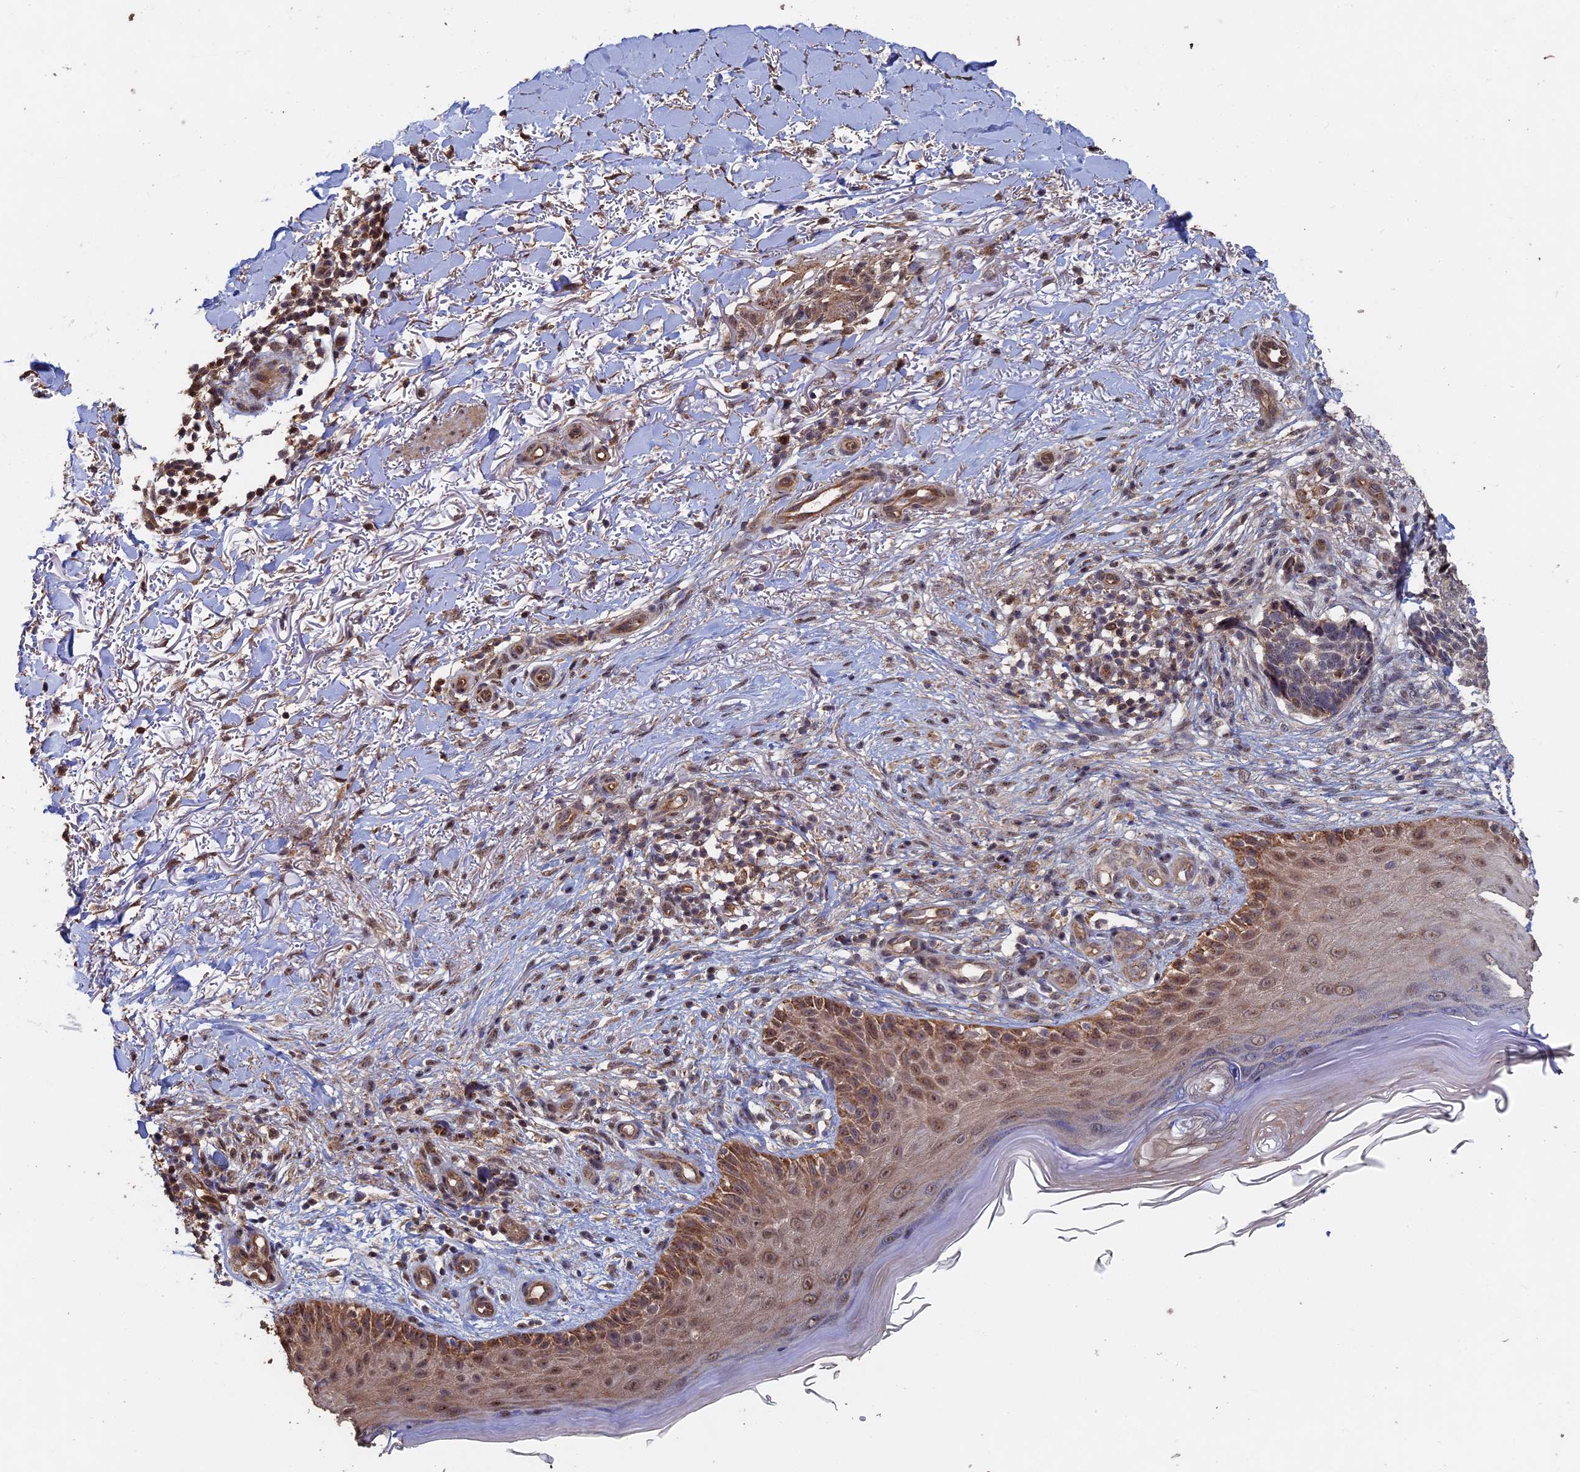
{"staining": {"intensity": "moderate", "quantity": "<25%", "location": "cytoplasmic/membranous"}, "tissue": "skin cancer", "cell_type": "Tumor cells", "image_type": "cancer", "snomed": [{"axis": "morphology", "description": "Normal tissue, NOS"}, {"axis": "morphology", "description": "Basal cell carcinoma"}, {"axis": "topography", "description": "Skin"}], "caption": "Skin cancer (basal cell carcinoma) stained with a brown dye reveals moderate cytoplasmic/membranous positive positivity in about <25% of tumor cells.", "gene": "KIAA1328", "patient": {"sex": "female", "age": 67}}